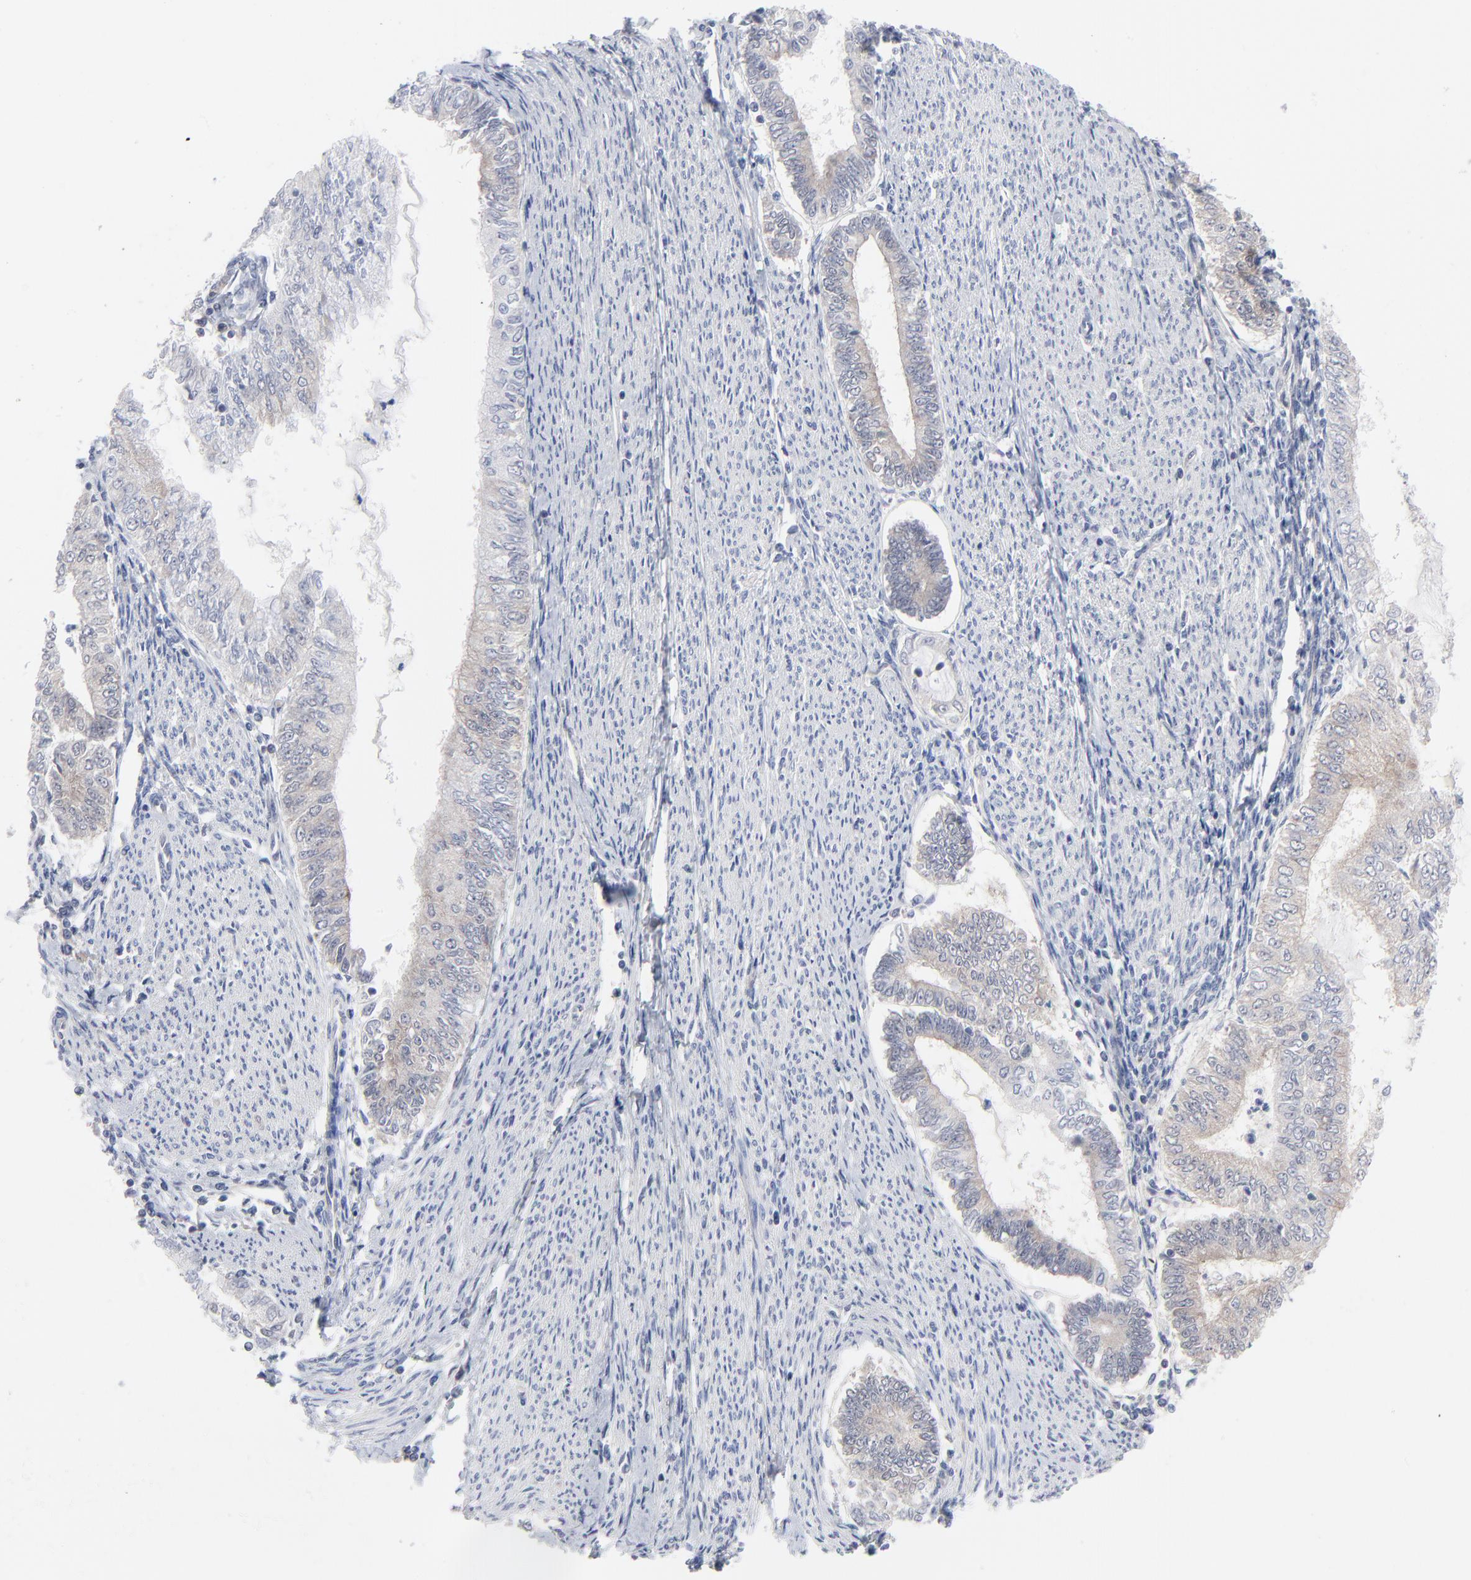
{"staining": {"intensity": "weak", "quantity": "<25%", "location": "cytoplasmic/membranous"}, "tissue": "endometrial cancer", "cell_type": "Tumor cells", "image_type": "cancer", "snomed": [{"axis": "morphology", "description": "Adenocarcinoma, NOS"}, {"axis": "topography", "description": "Endometrium"}], "caption": "An immunohistochemistry (IHC) photomicrograph of endometrial adenocarcinoma is shown. There is no staining in tumor cells of endometrial adenocarcinoma. (IHC, brightfield microscopy, high magnification).", "gene": "RPS6KB1", "patient": {"sex": "female", "age": 66}}